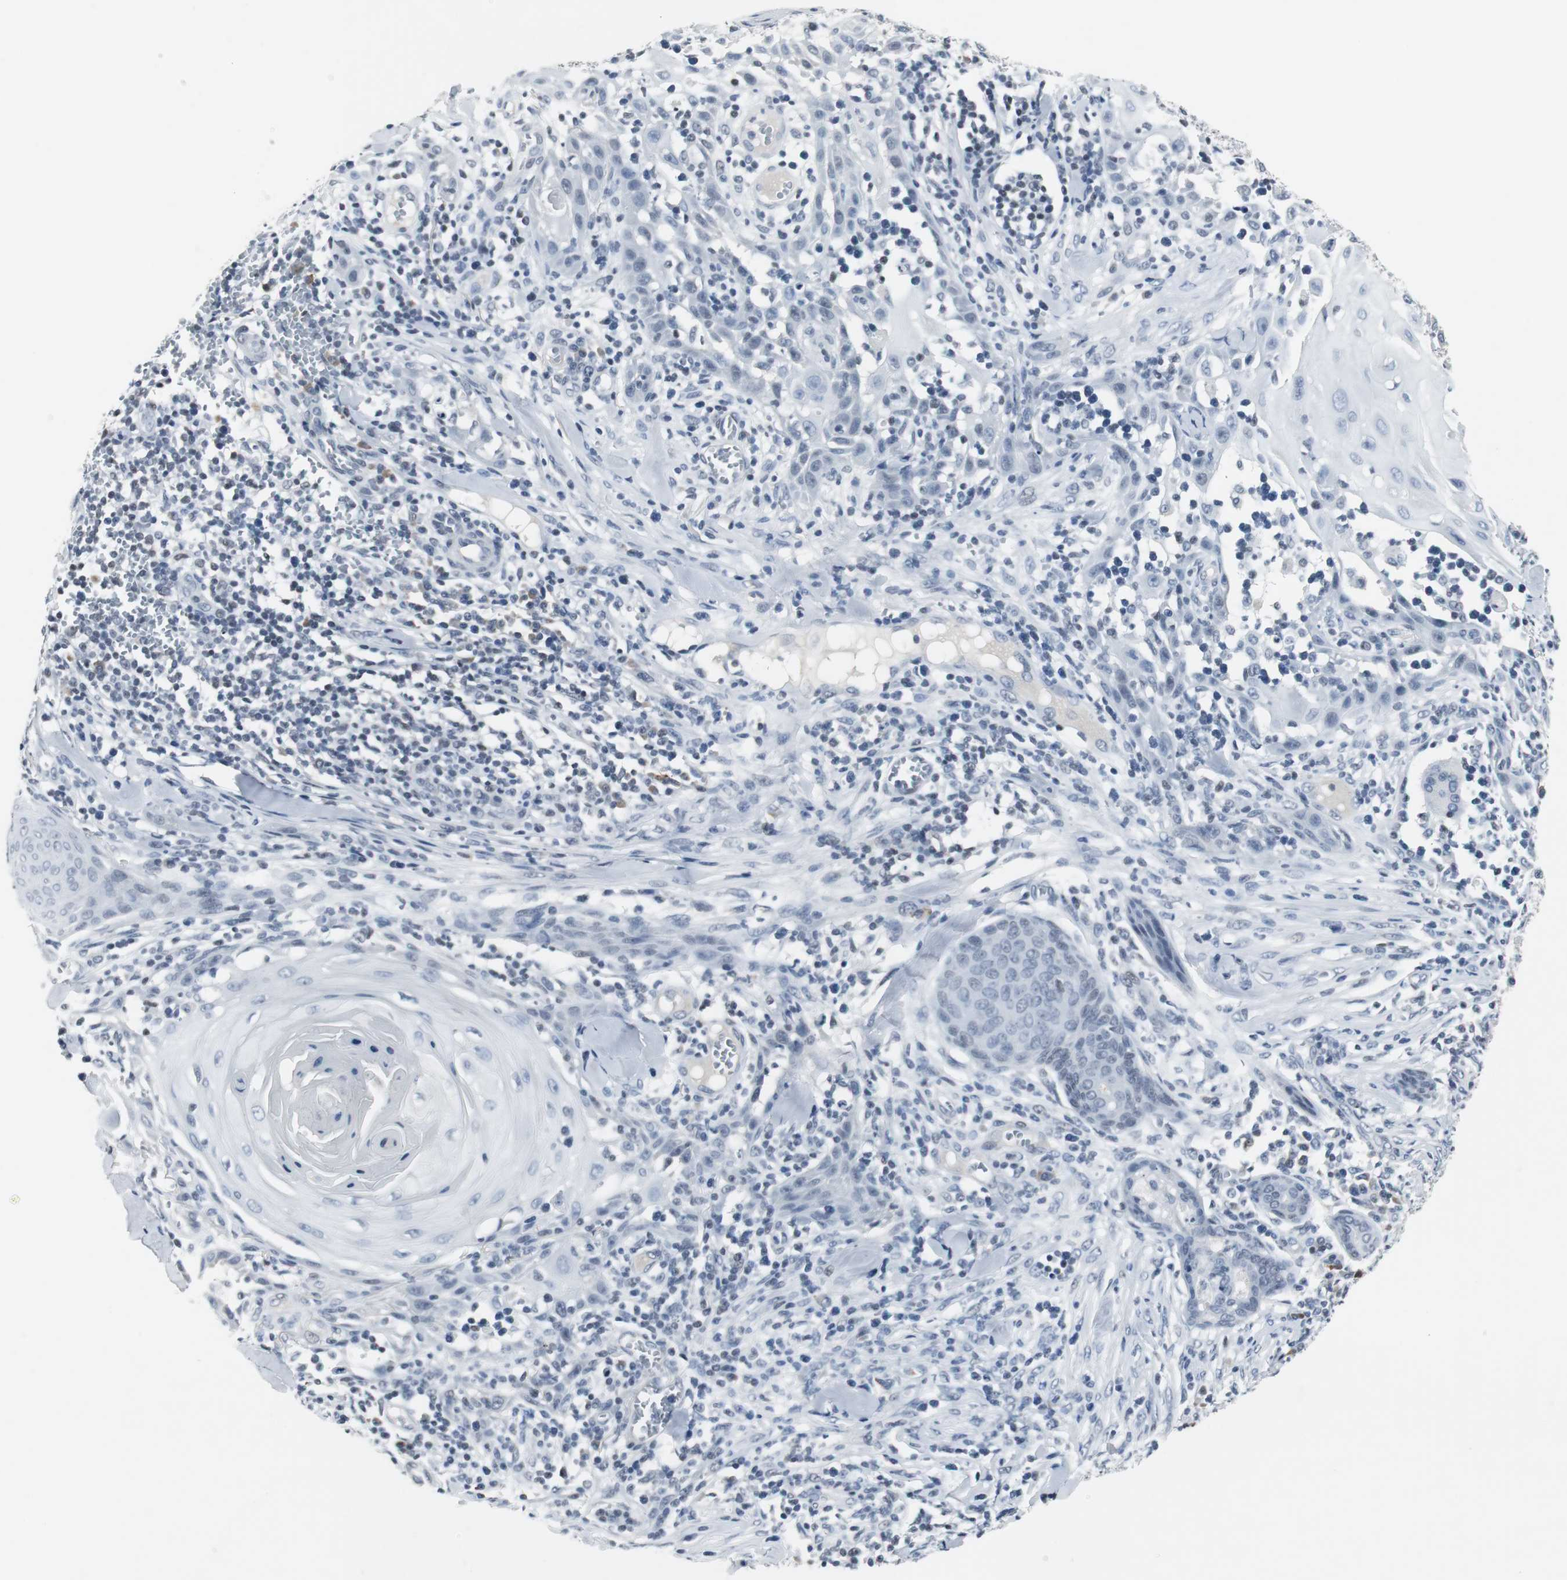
{"staining": {"intensity": "negative", "quantity": "none", "location": "none"}, "tissue": "skin cancer", "cell_type": "Tumor cells", "image_type": "cancer", "snomed": [{"axis": "morphology", "description": "Squamous cell carcinoma, NOS"}, {"axis": "topography", "description": "Skin"}], "caption": "Protein analysis of skin squamous cell carcinoma reveals no significant expression in tumor cells.", "gene": "ELK1", "patient": {"sex": "male", "age": 24}}